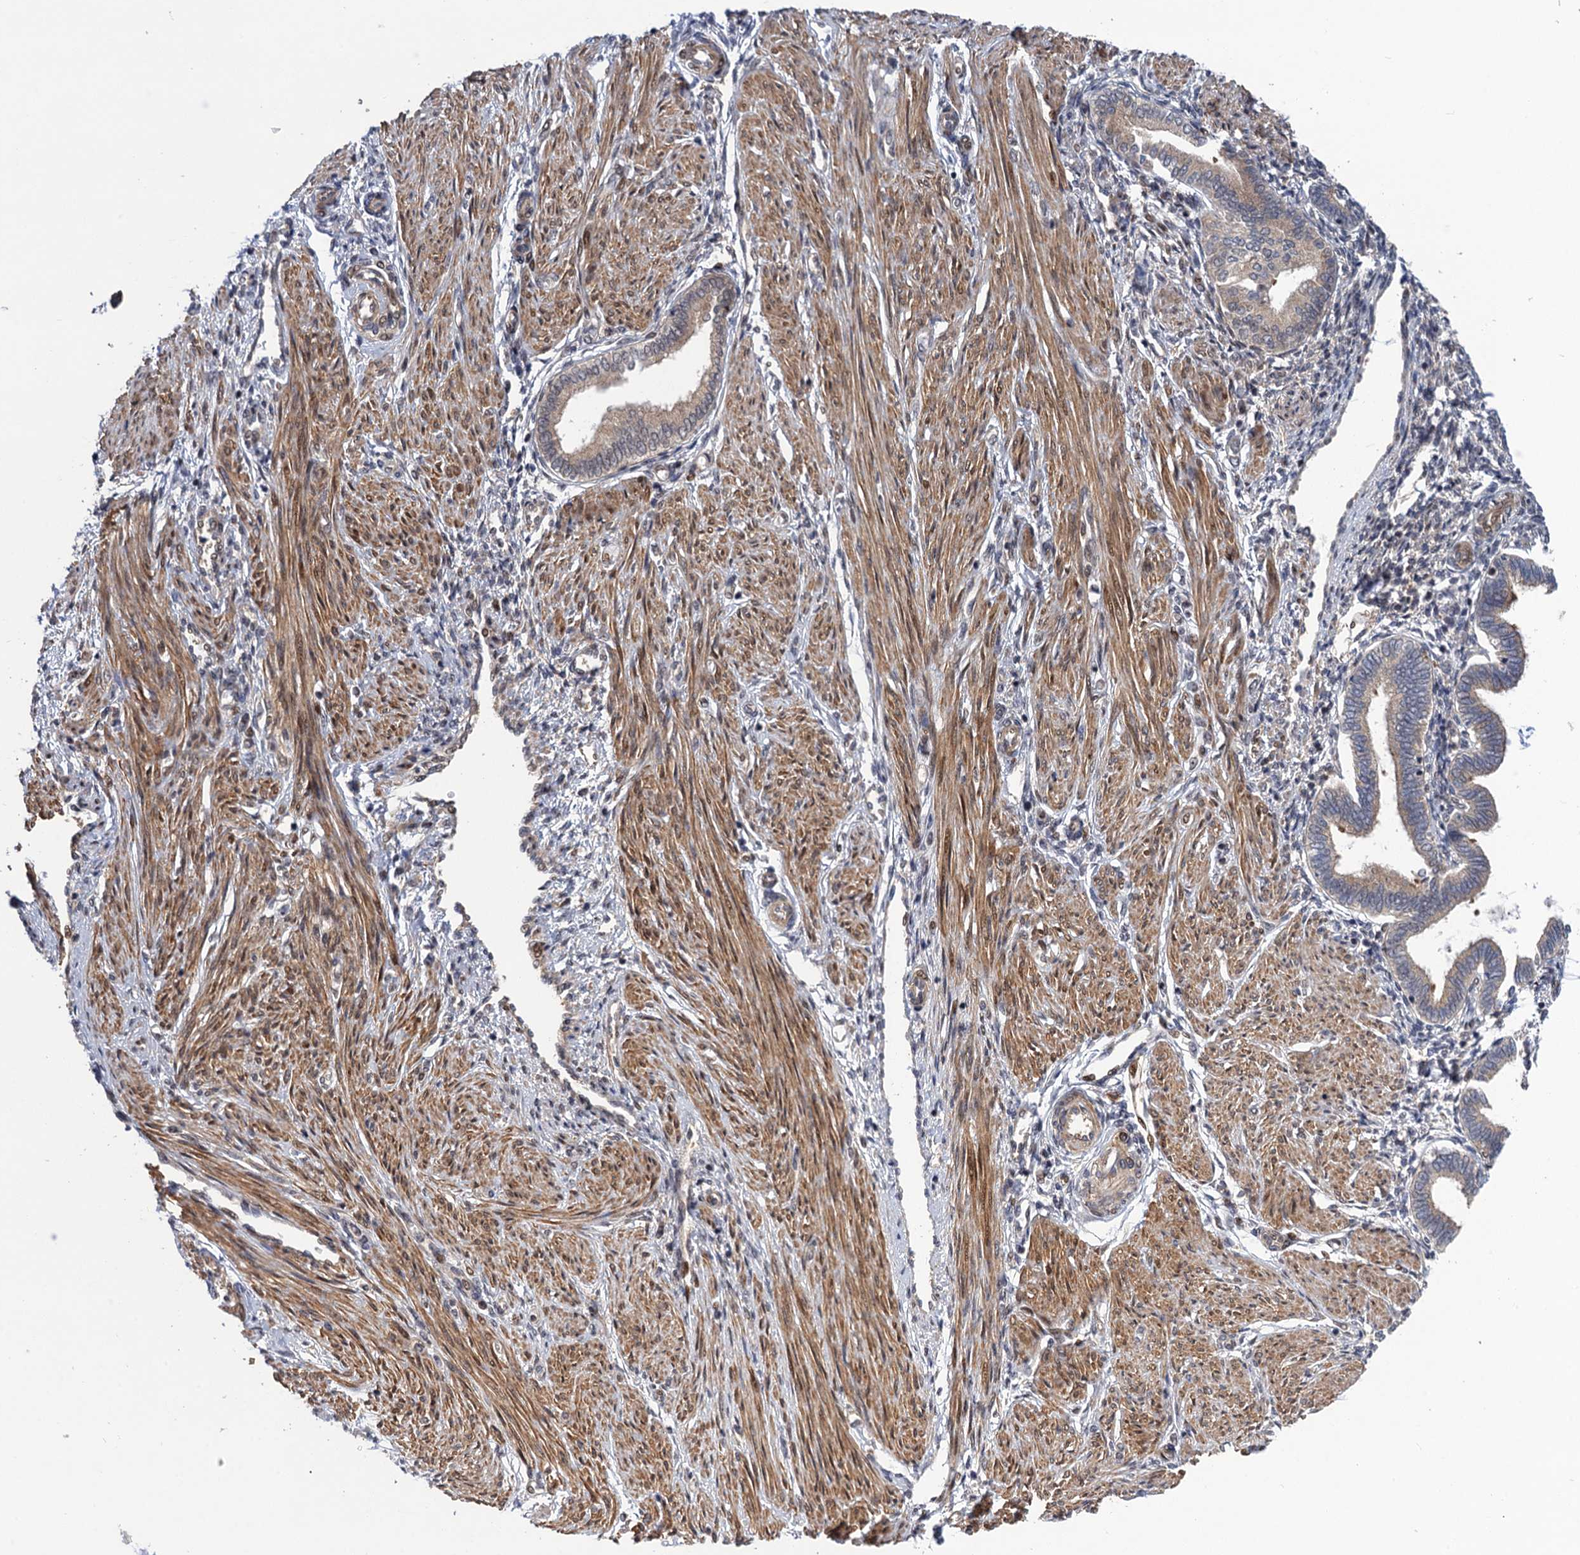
{"staining": {"intensity": "weak", "quantity": "<25%", "location": "cytoplasmic/membranous"}, "tissue": "endometrium", "cell_type": "Cells in endometrial stroma", "image_type": "normal", "snomed": [{"axis": "morphology", "description": "Normal tissue, NOS"}, {"axis": "topography", "description": "Endometrium"}], "caption": "The micrograph shows no significant staining in cells in endometrial stroma of endometrium. (DAB (3,3'-diaminobenzidine) immunohistochemistry (IHC) visualized using brightfield microscopy, high magnification).", "gene": "NEK8", "patient": {"sex": "female", "age": 53}}